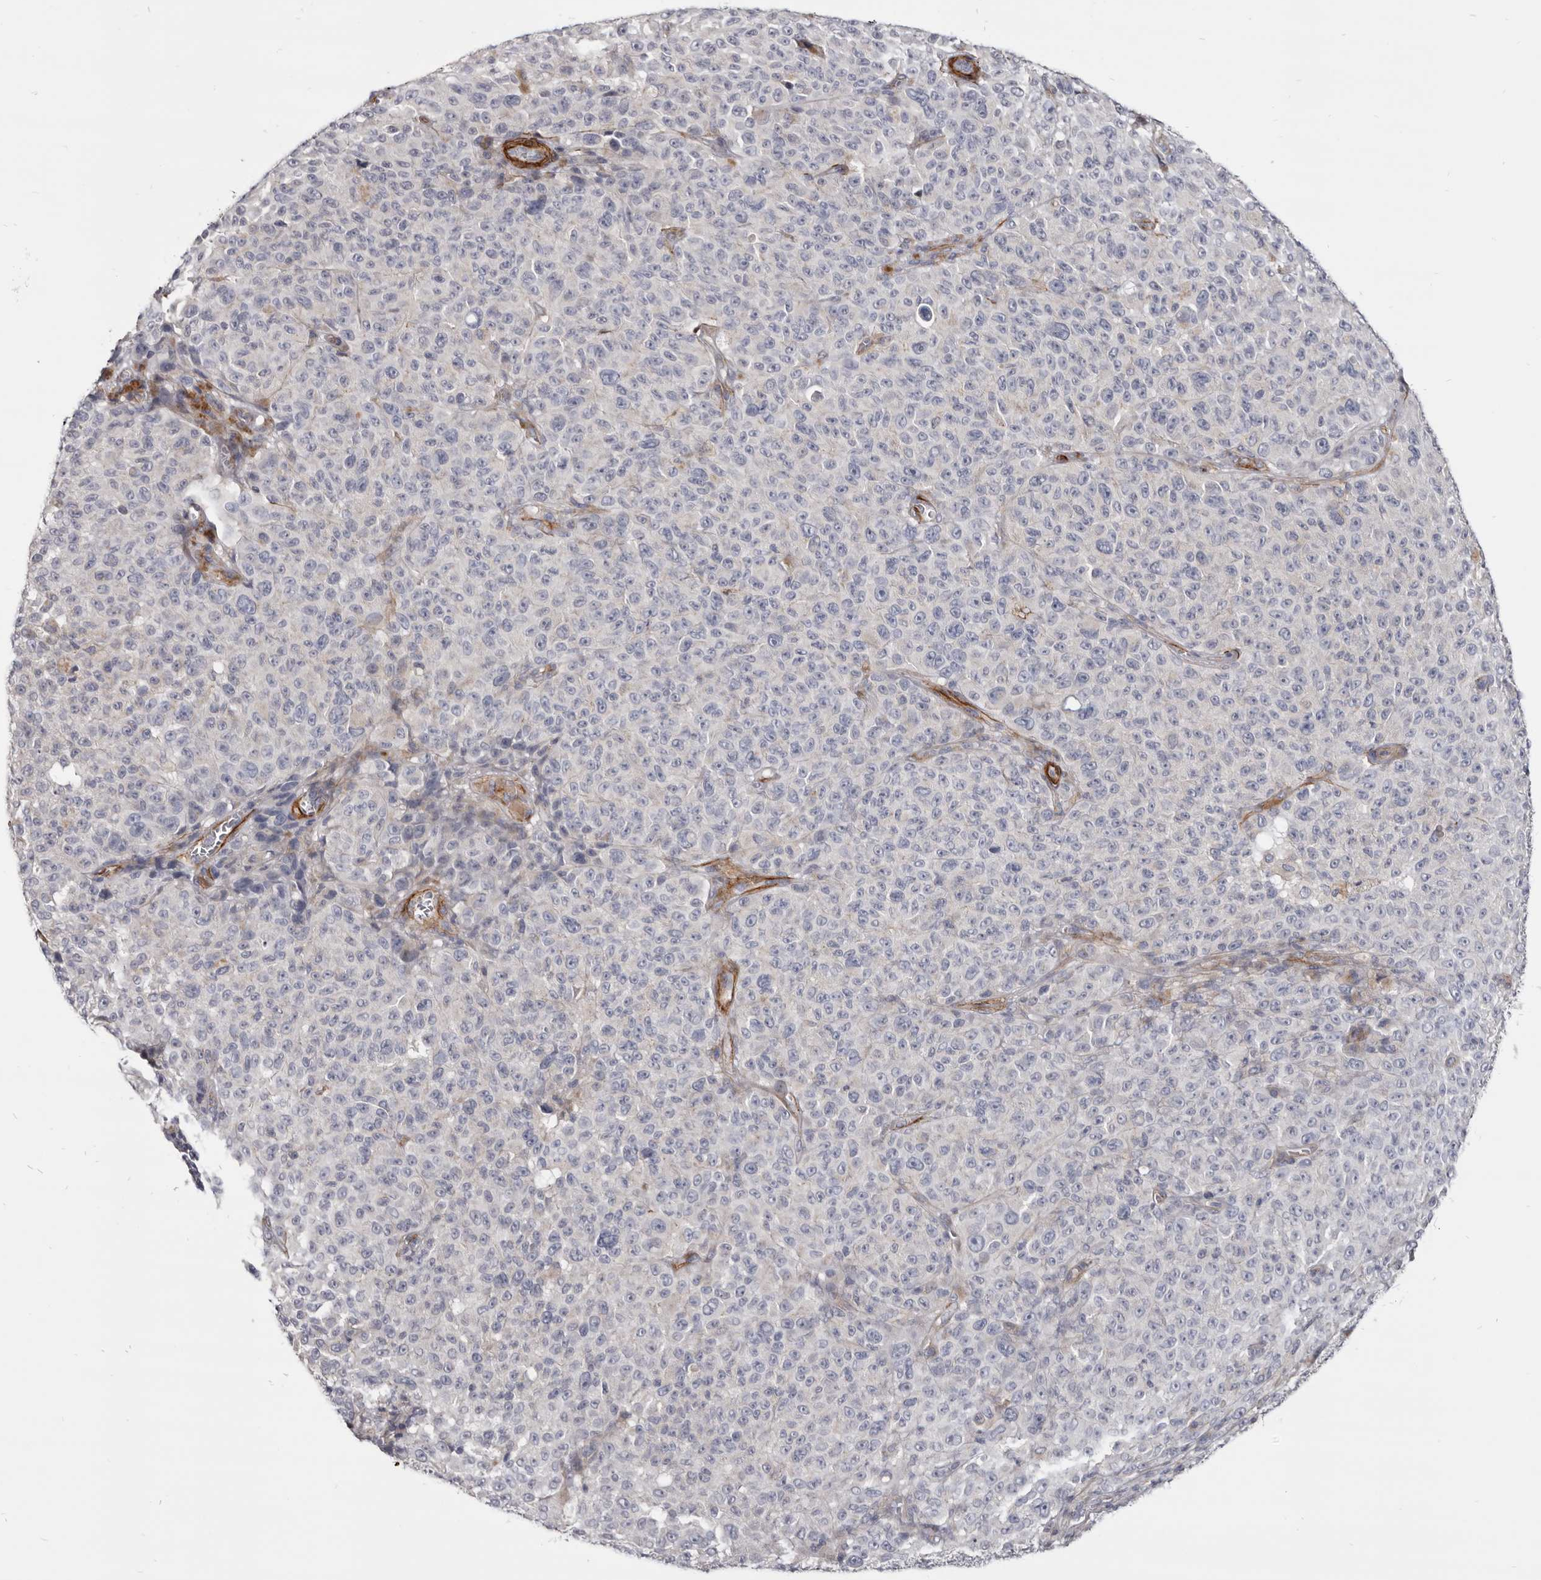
{"staining": {"intensity": "negative", "quantity": "none", "location": "none"}, "tissue": "melanoma", "cell_type": "Tumor cells", "image_type": "cancer", "snomed": [{"axis": "morphology", "description": "Malignant melanoma, NOS"}, {"axis": "topography", "description": "Skin"}], "caption": "Histopathology image shows no significant protein expression in tumor cells of malignant melanoma.", "gene": "CGN", "patient": {"sex": "female", "age": 82}}